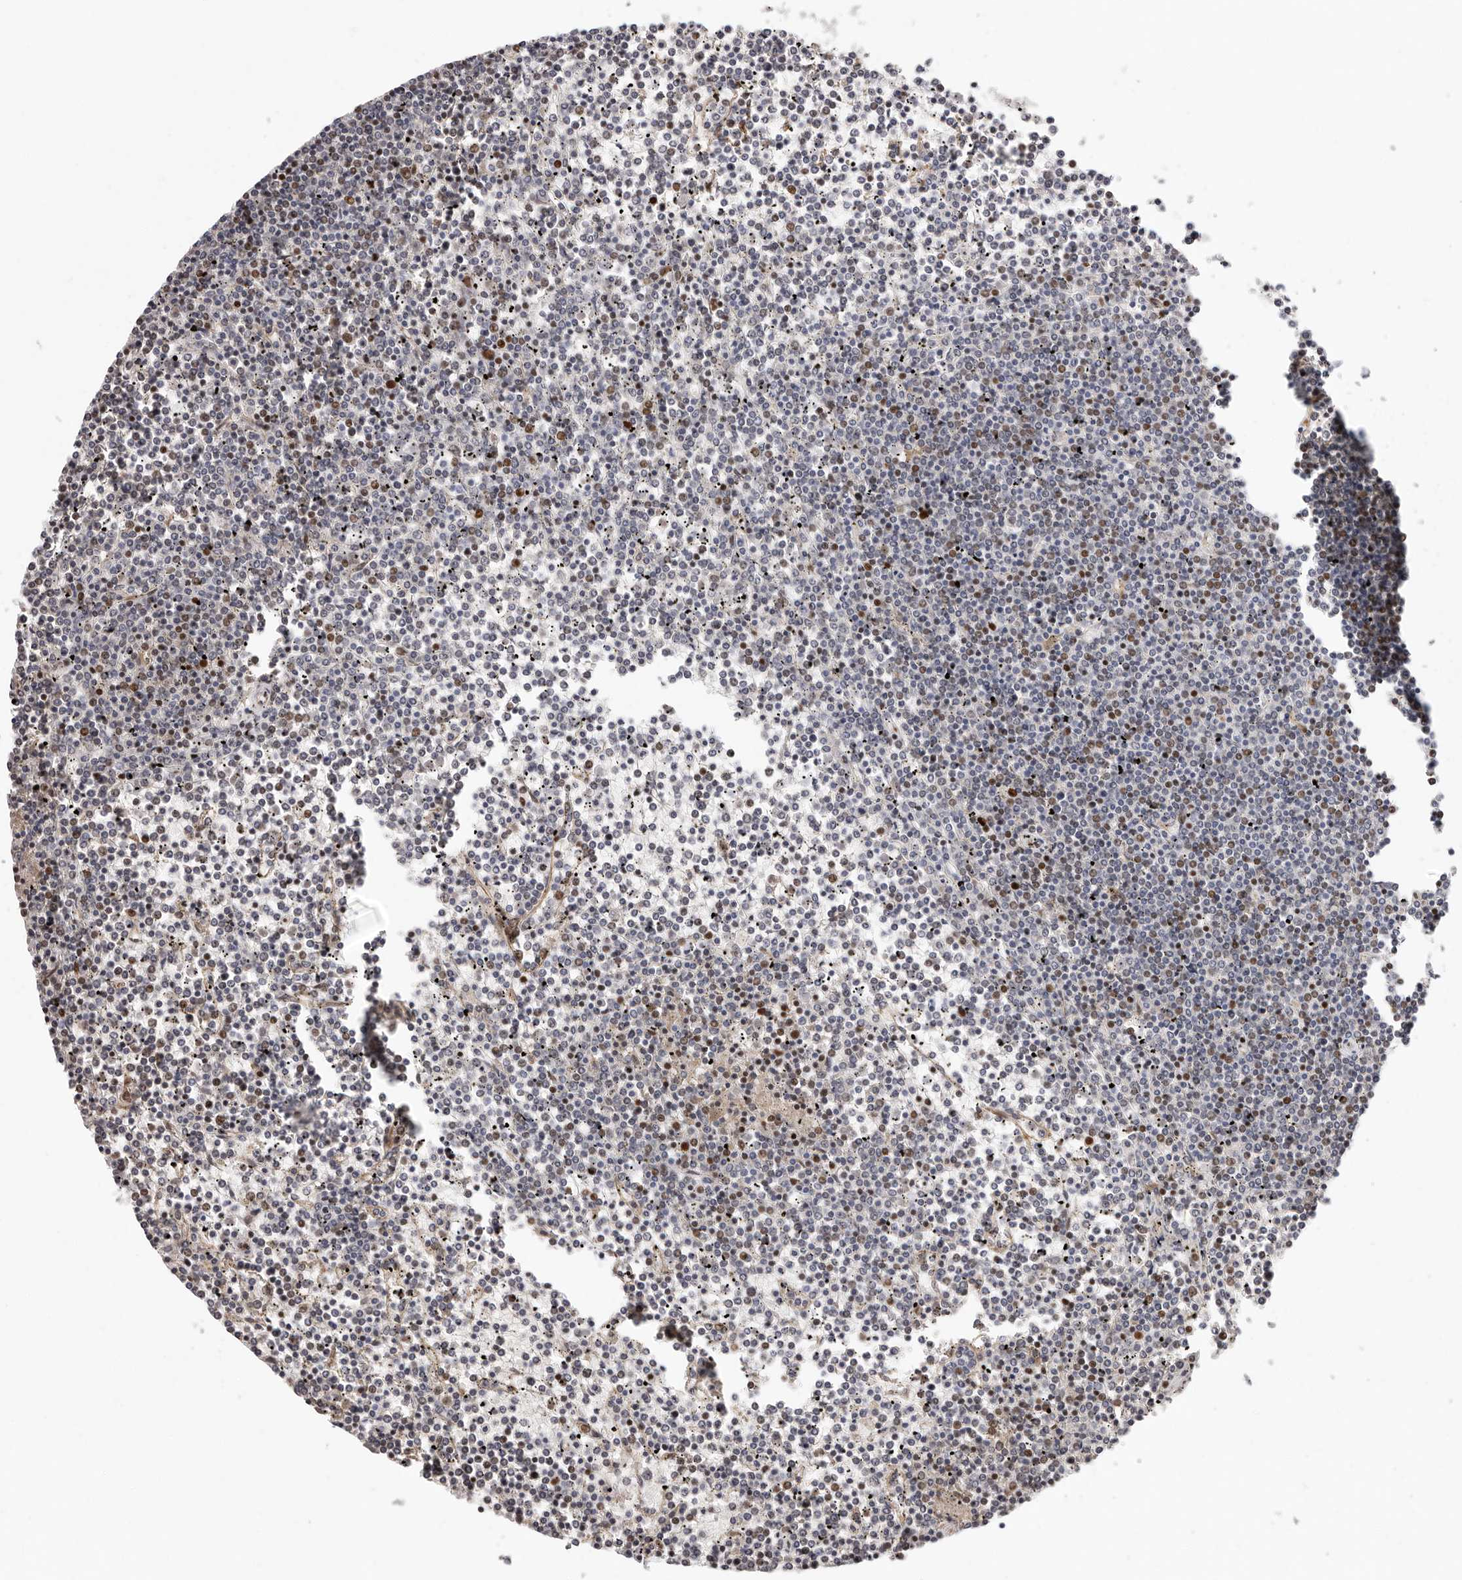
{"staining": {"intensity": "moderate", "quantity": "25%-75%", "location": "cytoplasmic/membranous,nuclear"}, "tissue": "lymphoma", "cell_type": "Tumor cells", "image_type": "cancer", "snomed": [{"axis": "morphology", "description": "Malignant lymphoma, non-Hodgkin's type, Low grade"}, {"axis": "topography", "description": "Spleen"}], "caption": "An immunohistochemistry histopathology image of neoplastic tissue is shown. Protein staining in brown highlights moderate cytoplasmic/membranous and nuclear positivity in malignant lymphoma, non-Hodgkin's type (low-grade) within tumor cells. The protein of interest is shown in brown color, while the nuclei are stained blue.", "gene": "EPHX3", "patient": {"sex": "female", "age": 19}}